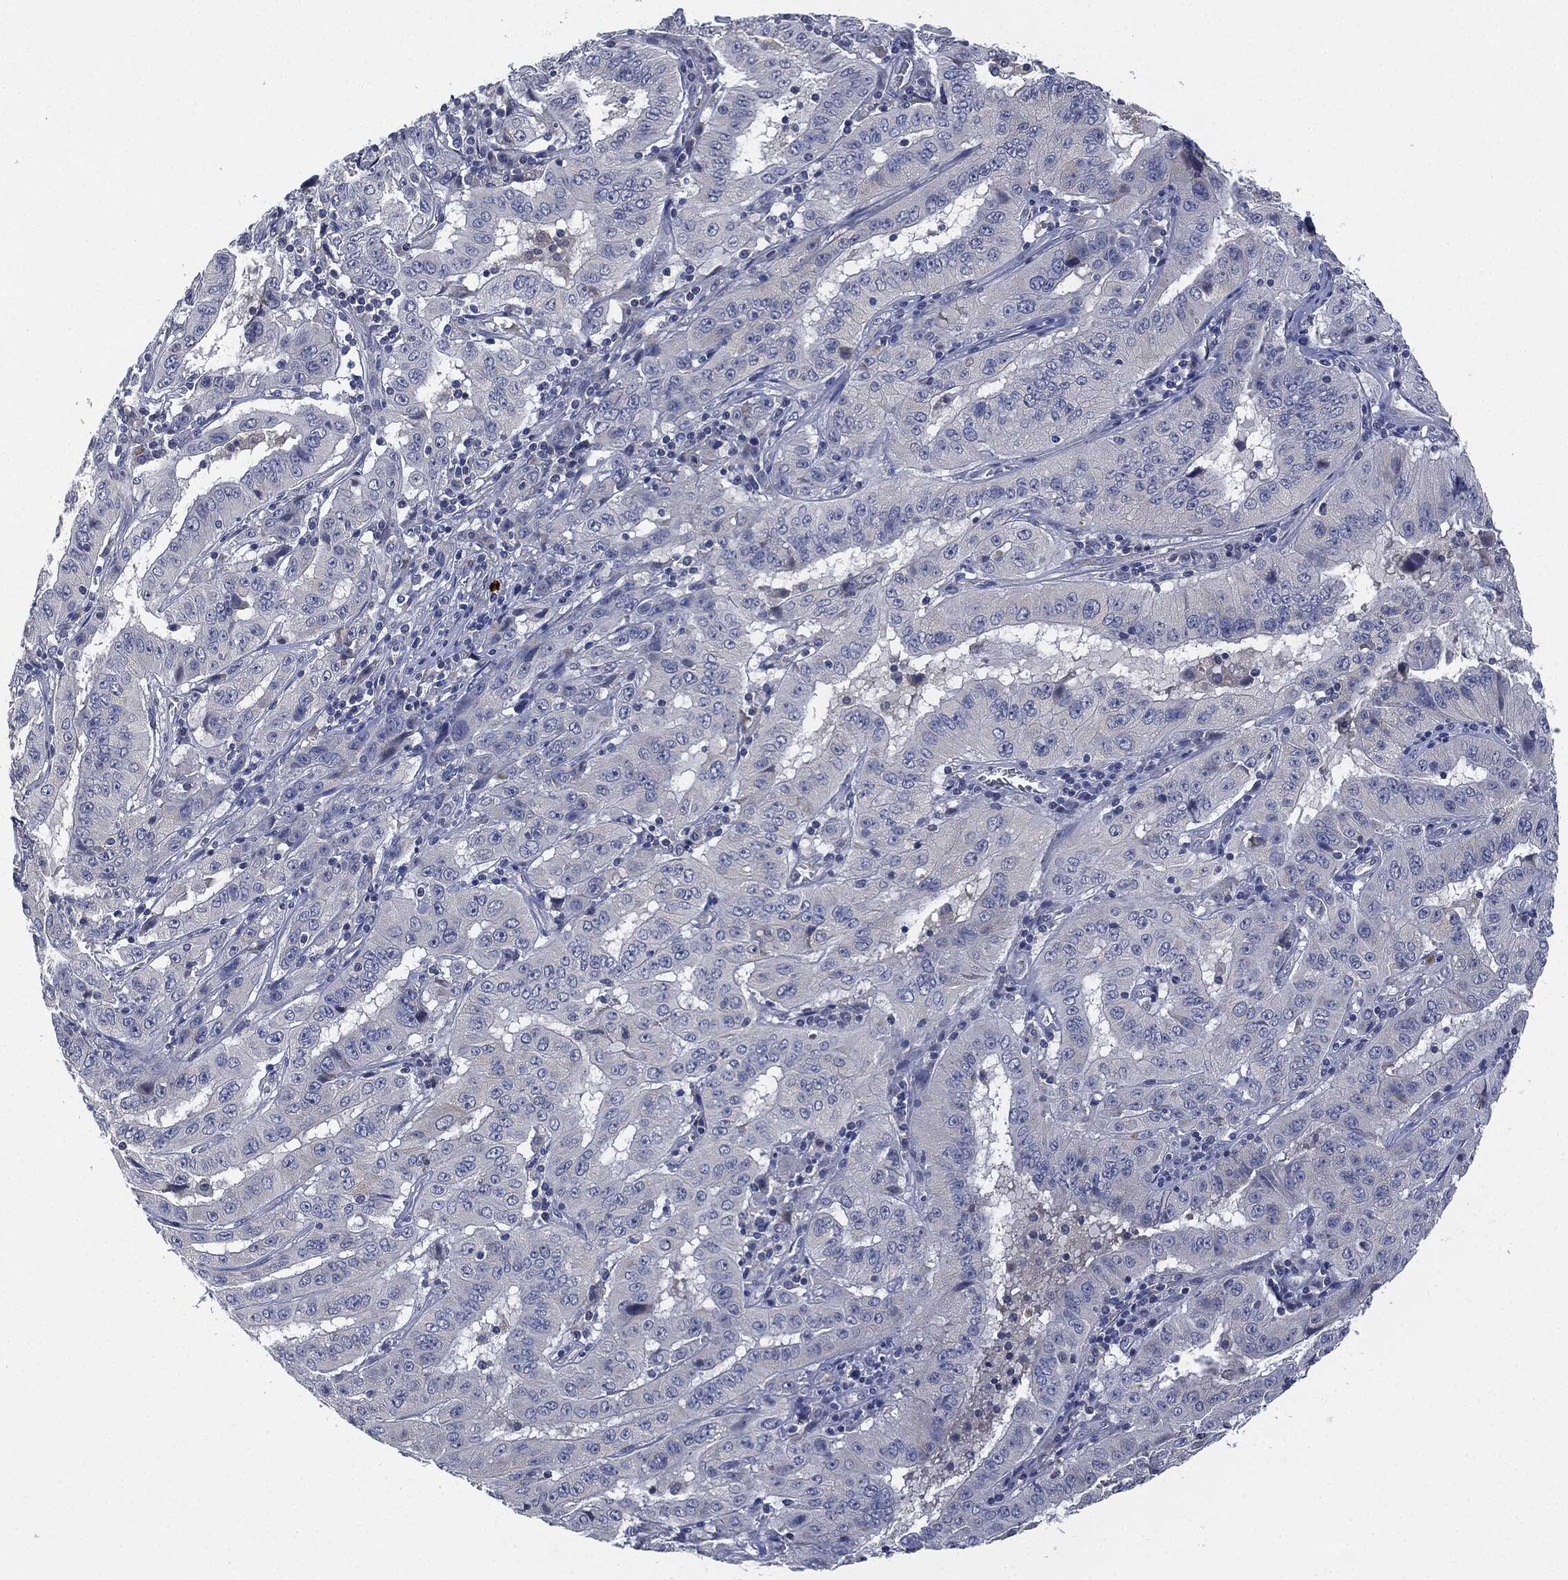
{"staining": {"intensity": "negative", "quantity": "none", "location": "none"}, "tissue": "pancreatic cancer", "cell_type": "Tumor cells", "image_type": "cancer", "snomed": [{"axis": "morphology", "description": "Adenocarcinoma, NOS"}, {"axis": "topography", "description": "Pancreas"}], "caption": "Immunohistochemistry (IHC) photomicrograph of neoplastic tissue: pancreatic cancer (adenocarcinoma) stained with DAB displays no significant protein expression in tumor cells.", "gene": "SIGLEC9", "patient": {"sex": "male", "age": 63}}